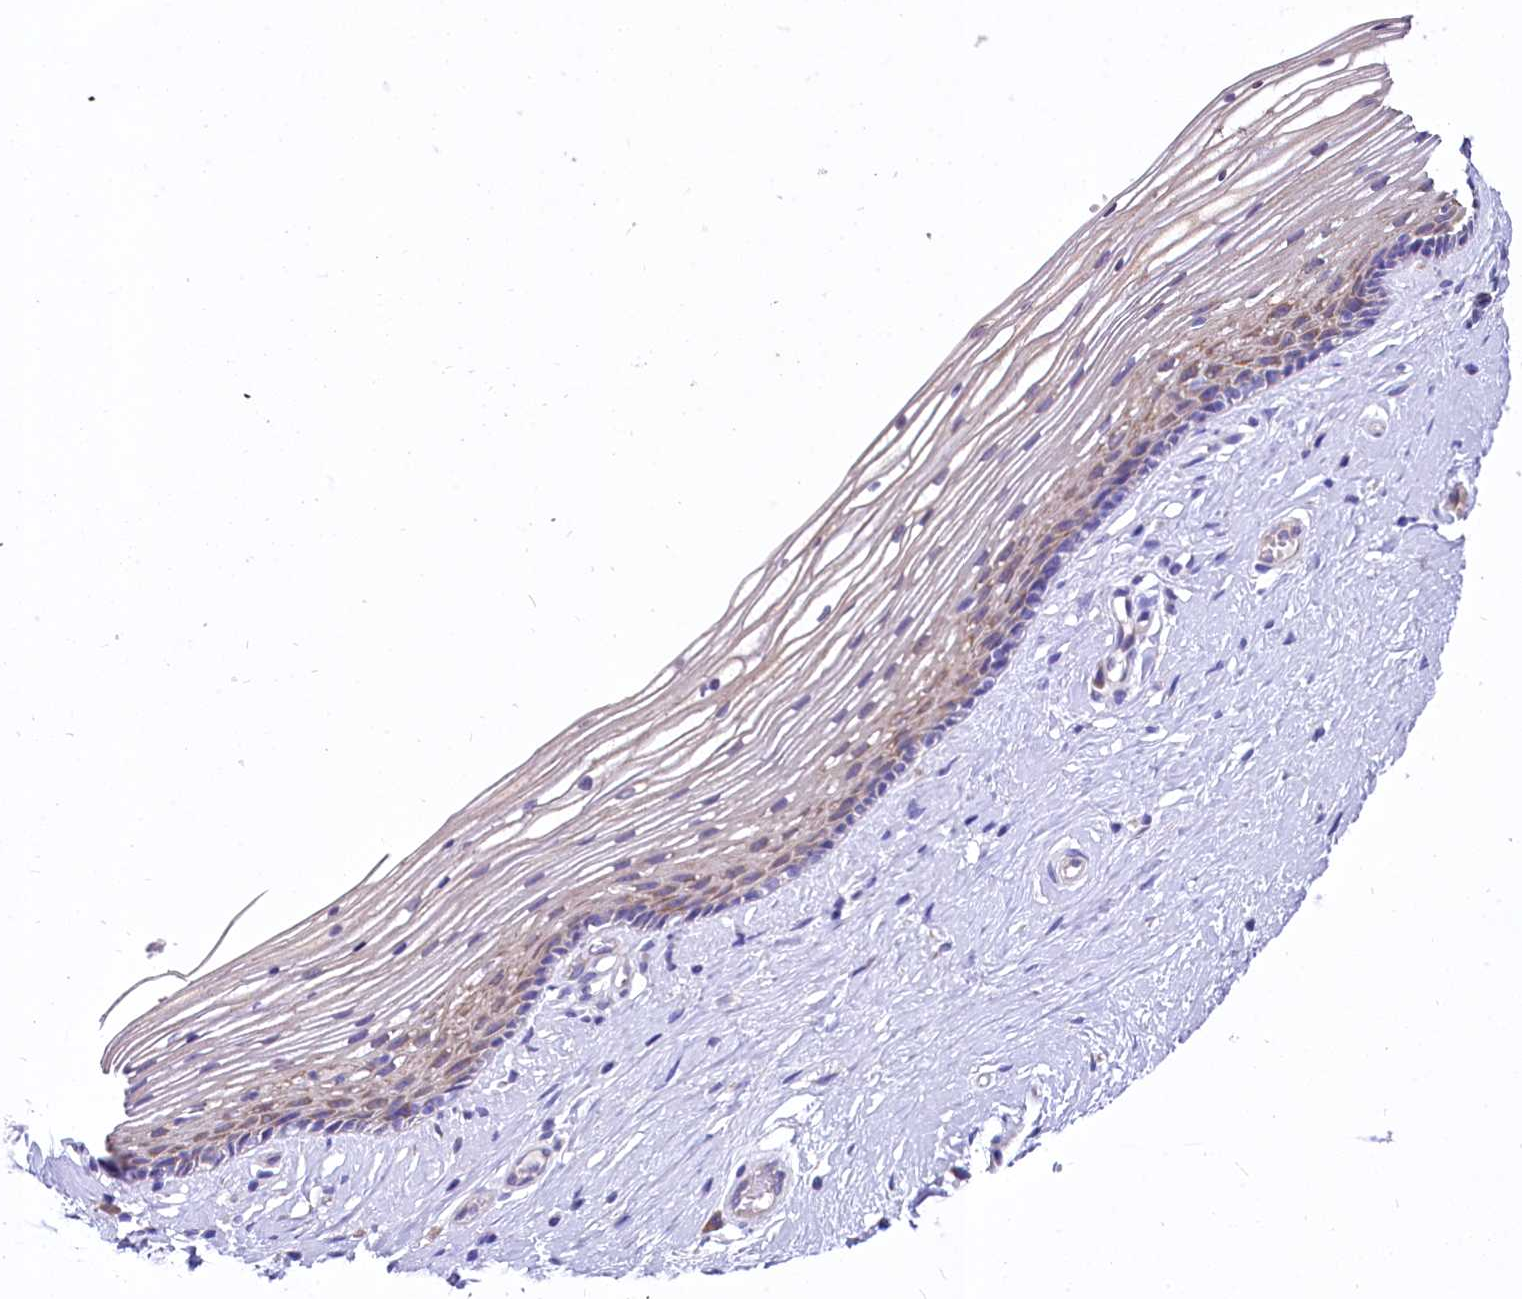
{"staining": {"intensity": "weak", "quantity": "25%-75%", "location": "cytoplasmic/membranous"}, "tissue": "vagina", "cell_type": "Squamous epithelial cells", "image_type": "normal", "snomed": [{"axis": "morphology", "description": "Normal tissue, NOS"}, {"axis": "topography", "description": "Vagina"}], "caption": "Vagina stained with a brown dye demonstrates weak cytoplasmic/membranous positive expression in approximately 25%-75% of squamous epithelial cells.", "gene": "QARS1", "patient": {"sex": "female", "age": 46}}